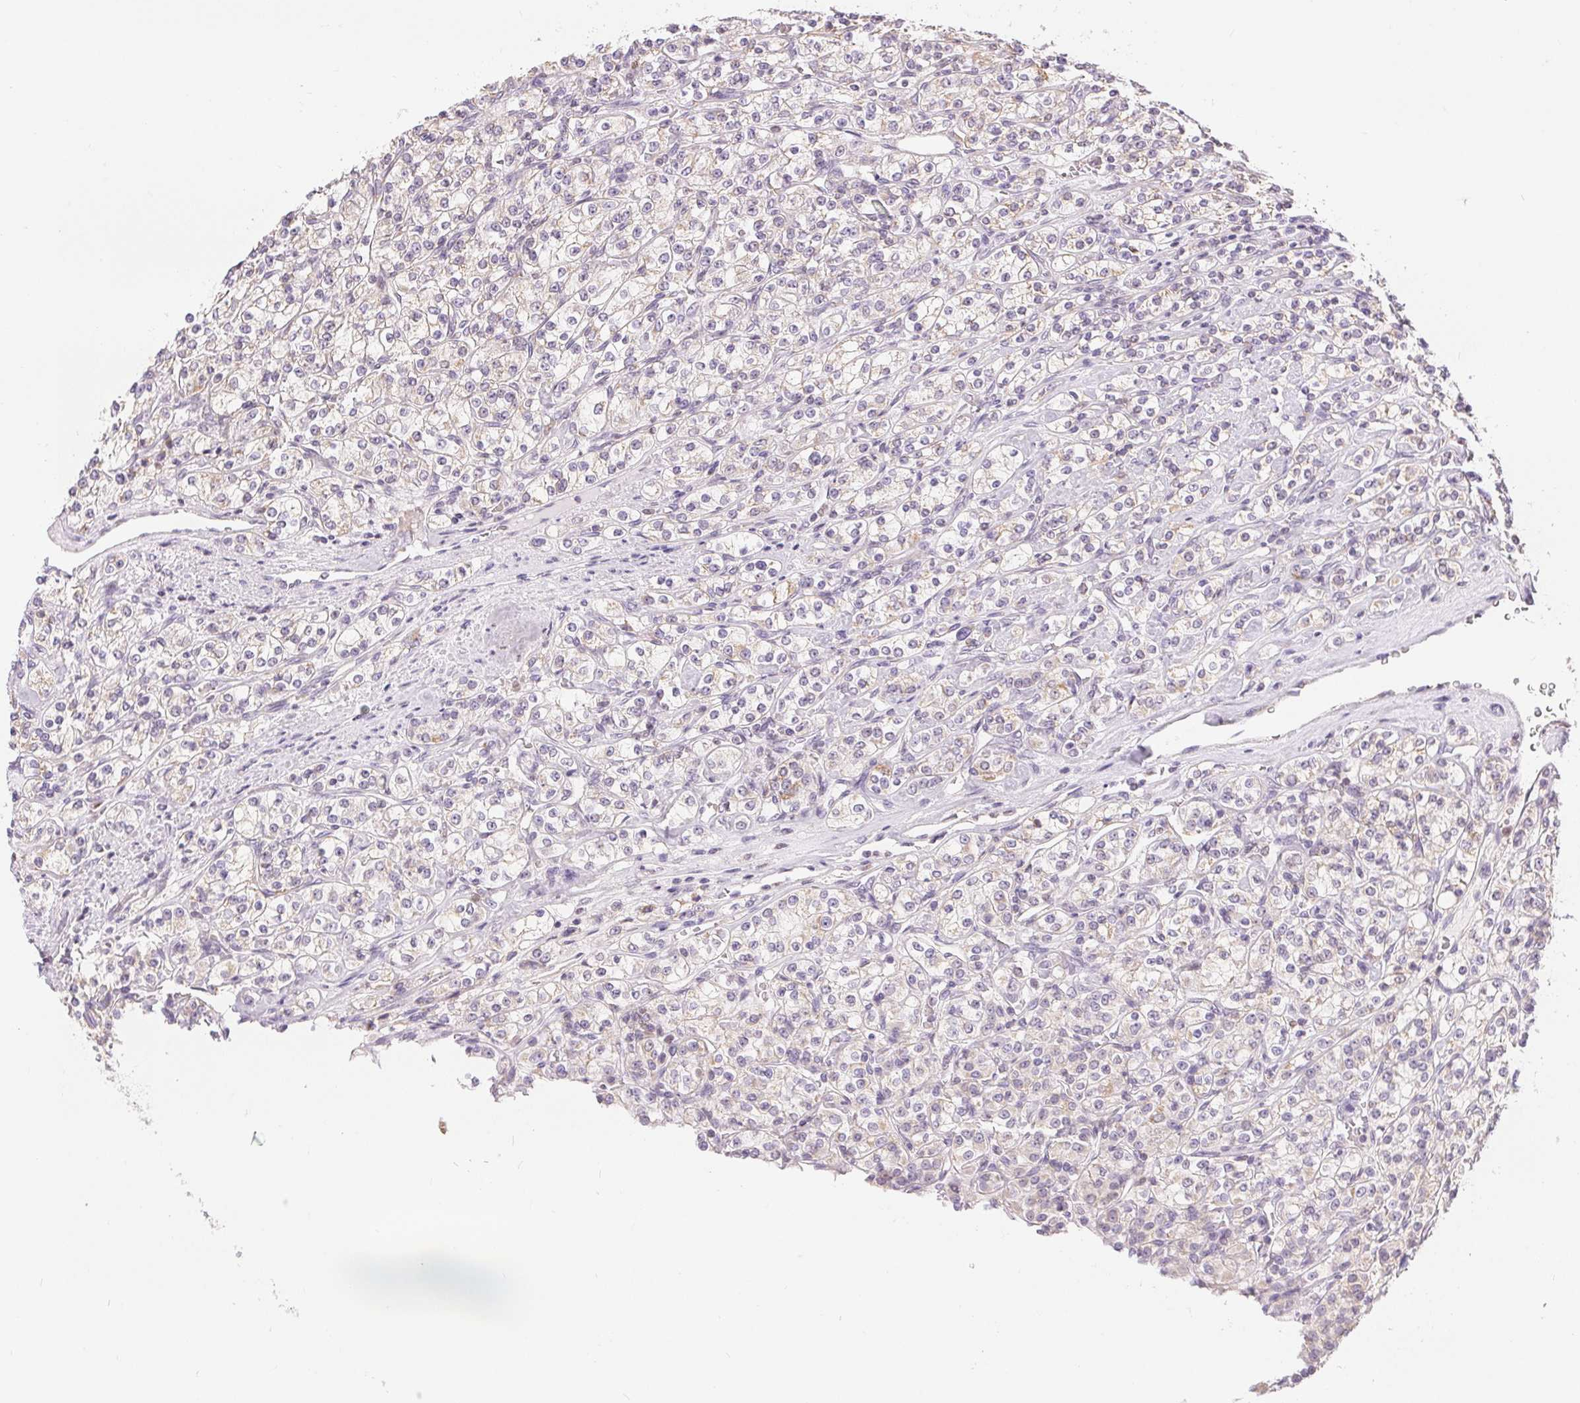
{"staining": {"intensity": "negative", "quantity": "none", "location": "none"}, "tissue": "renal cancer", "cell_type": "Tumor cells", "image_type": "cancer", "snomed": [{"axis": "morphology", "description": "Adenocarcinoma, NOS"}, {"axis": "topography", "description": "Kidney"}], "caption": "The immunohistochemistry micrograph has no significant positivity in tumor cells of renal cancer tissue.", "gene": "POU2F2", "patient": {"sex": "male", "age": 77}}